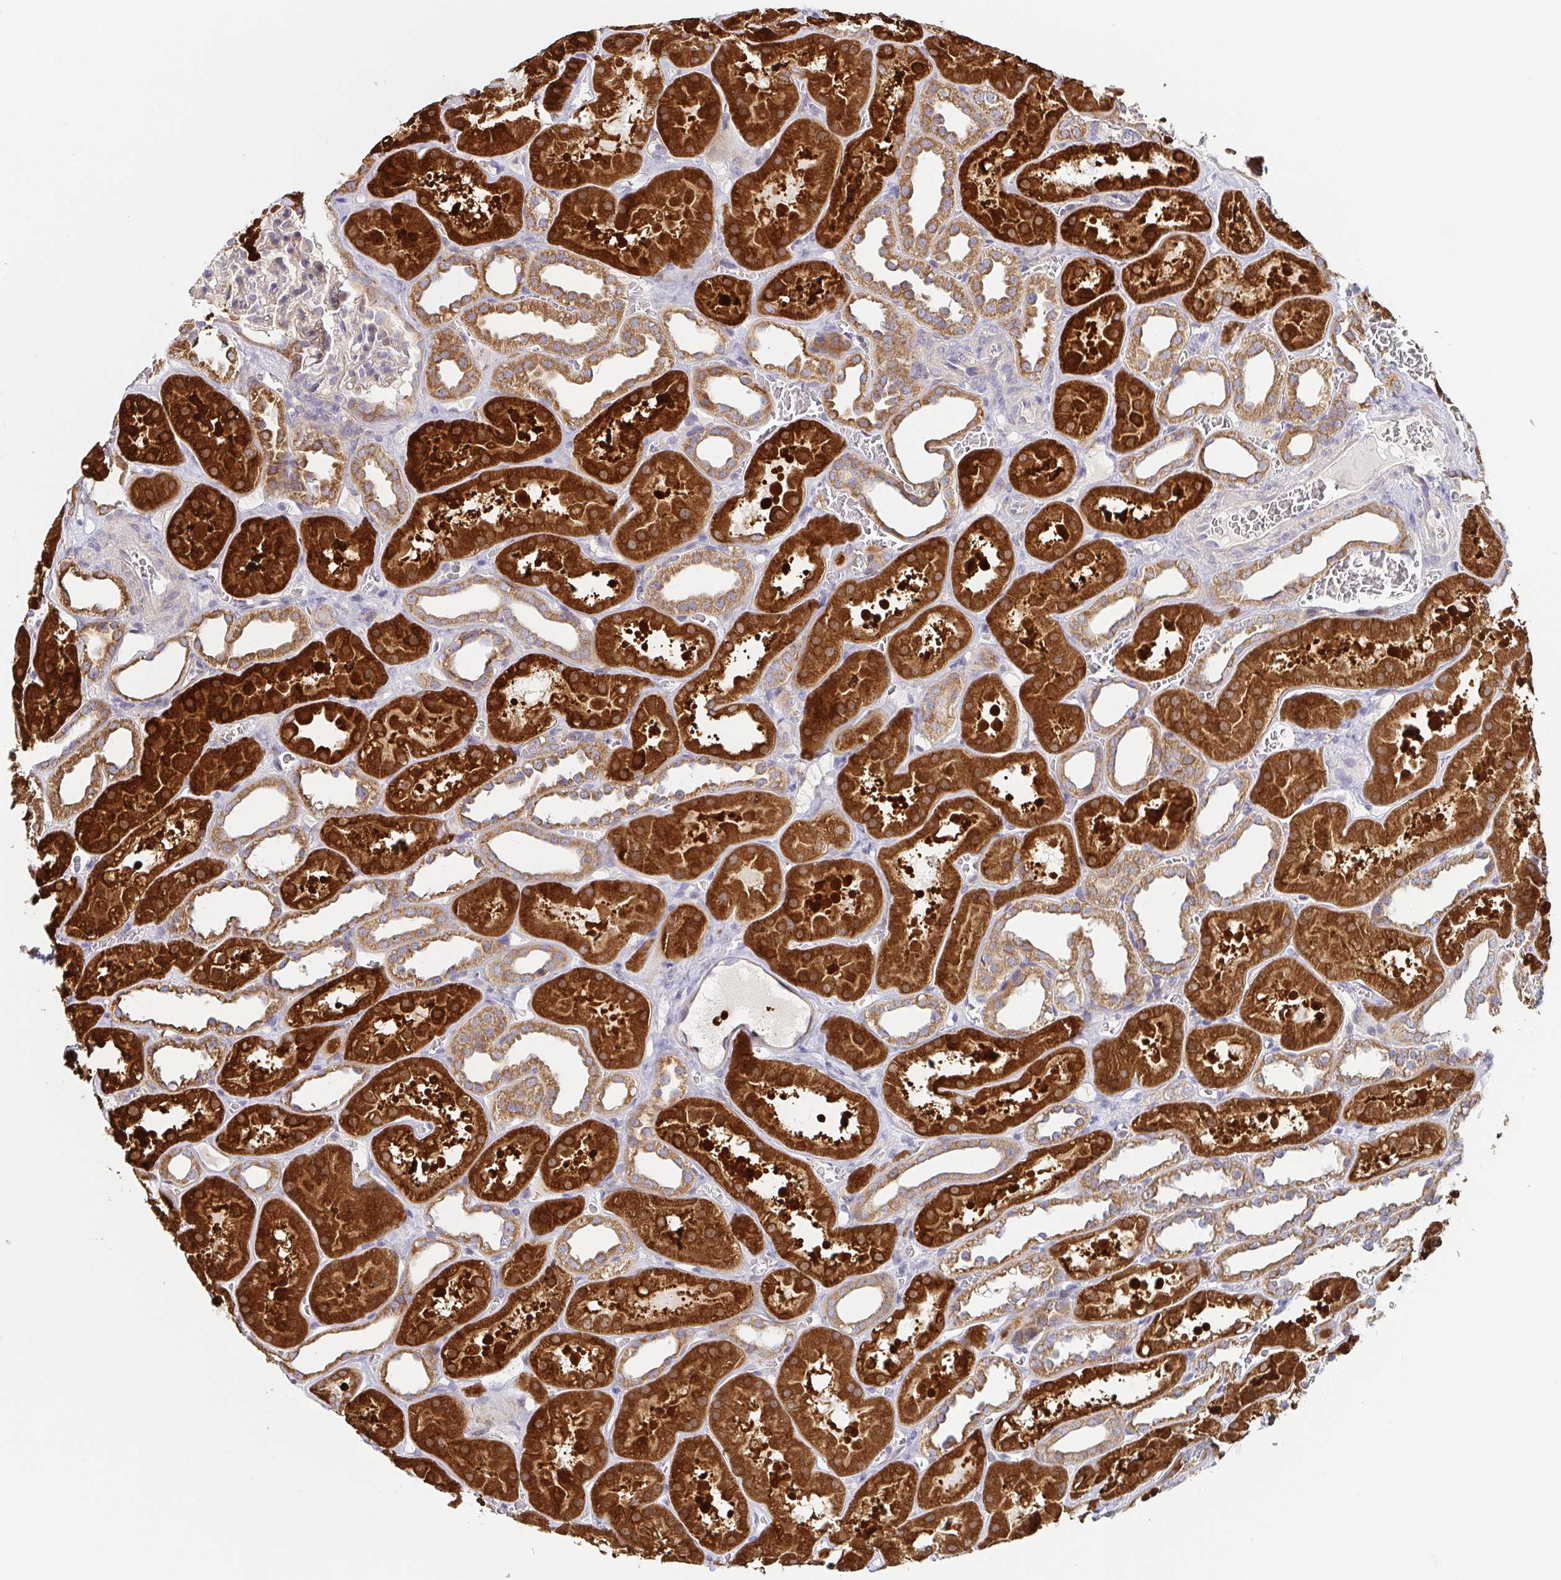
{"staining": {"intensity": "negative", "quantity": "none", "location": "none"}, "tissue": "kidney", "cell_type": "Cells in glomeruli", "image_type": "normal", "snomed": [{"axis": "morphology", "description": "Normal tissue, NOS"}, {"axis": "topography", "description": "Kidney"}], "caption": "Cells in glomeruli show no significant positivity in unremarkable kidney. (DAB (3,3'-diaminobenzidine) immunohistochemistry visualized using brightfield microscopy, high magnification).", "gene": "TUFT1", "patient": {"sex": "female", "age": 41}}